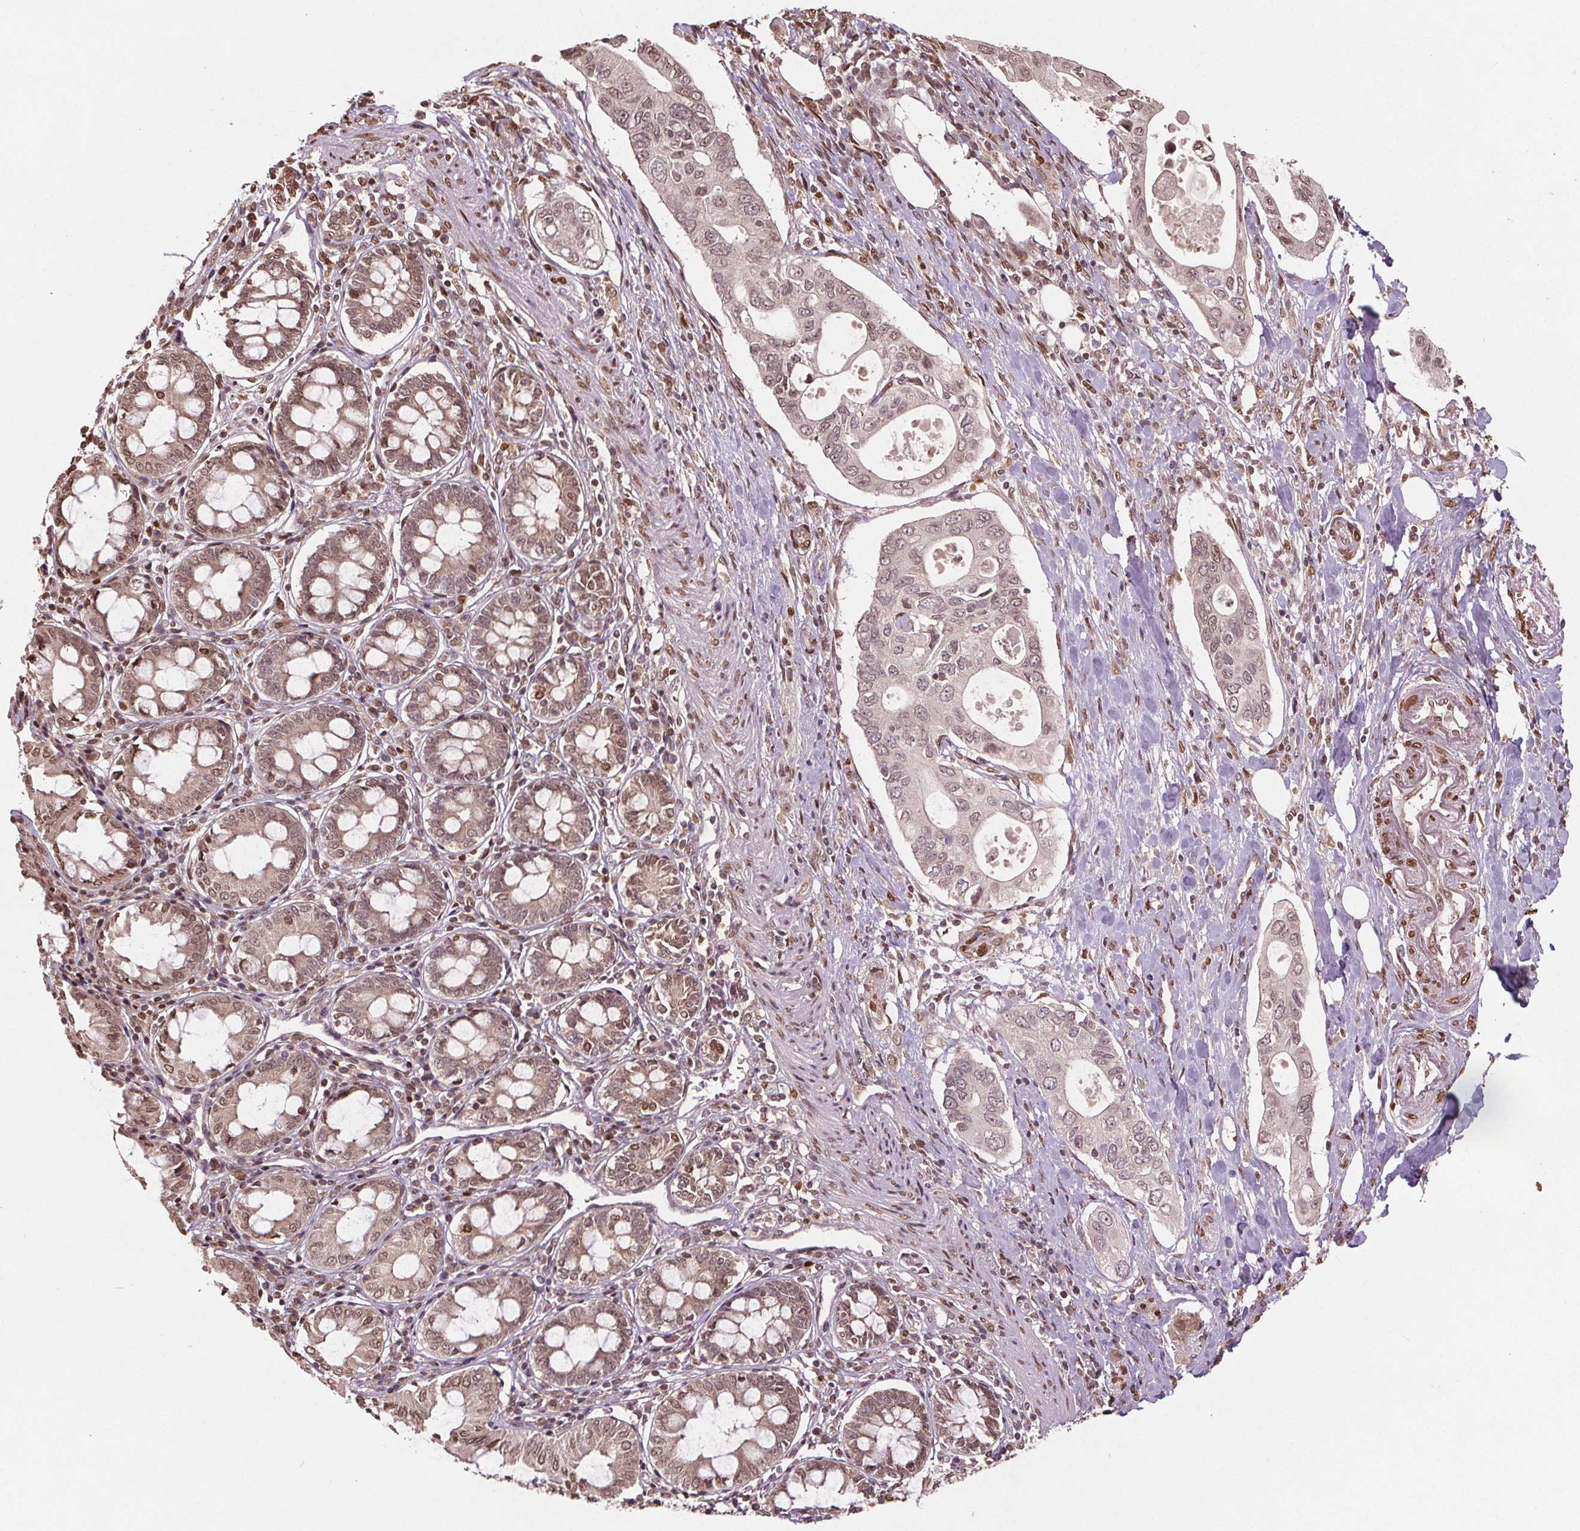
{"staining": {"intensity": "moderate", "quantity": "<25%", "location": "nuclear"}, "tissue": "pancreatic cancer", "cell_type": "Tumor cells", "image_type": "cancer", "snomed": [{"axis": "morphology", "description": "Adenocarcinoma, NOS"}, {"axis": "topography", "description": "Pancreas"}], "caption": "Brown immunohistochemical staining in pancreatic cancer displays moderate nuclear positivity in approximately <25% of tumor cells. (brown staining indicates protein expression, while blue staining denotes nuclei).", "gene": "HIF1AN", "patient": {"sex": "female", "age": 63}}